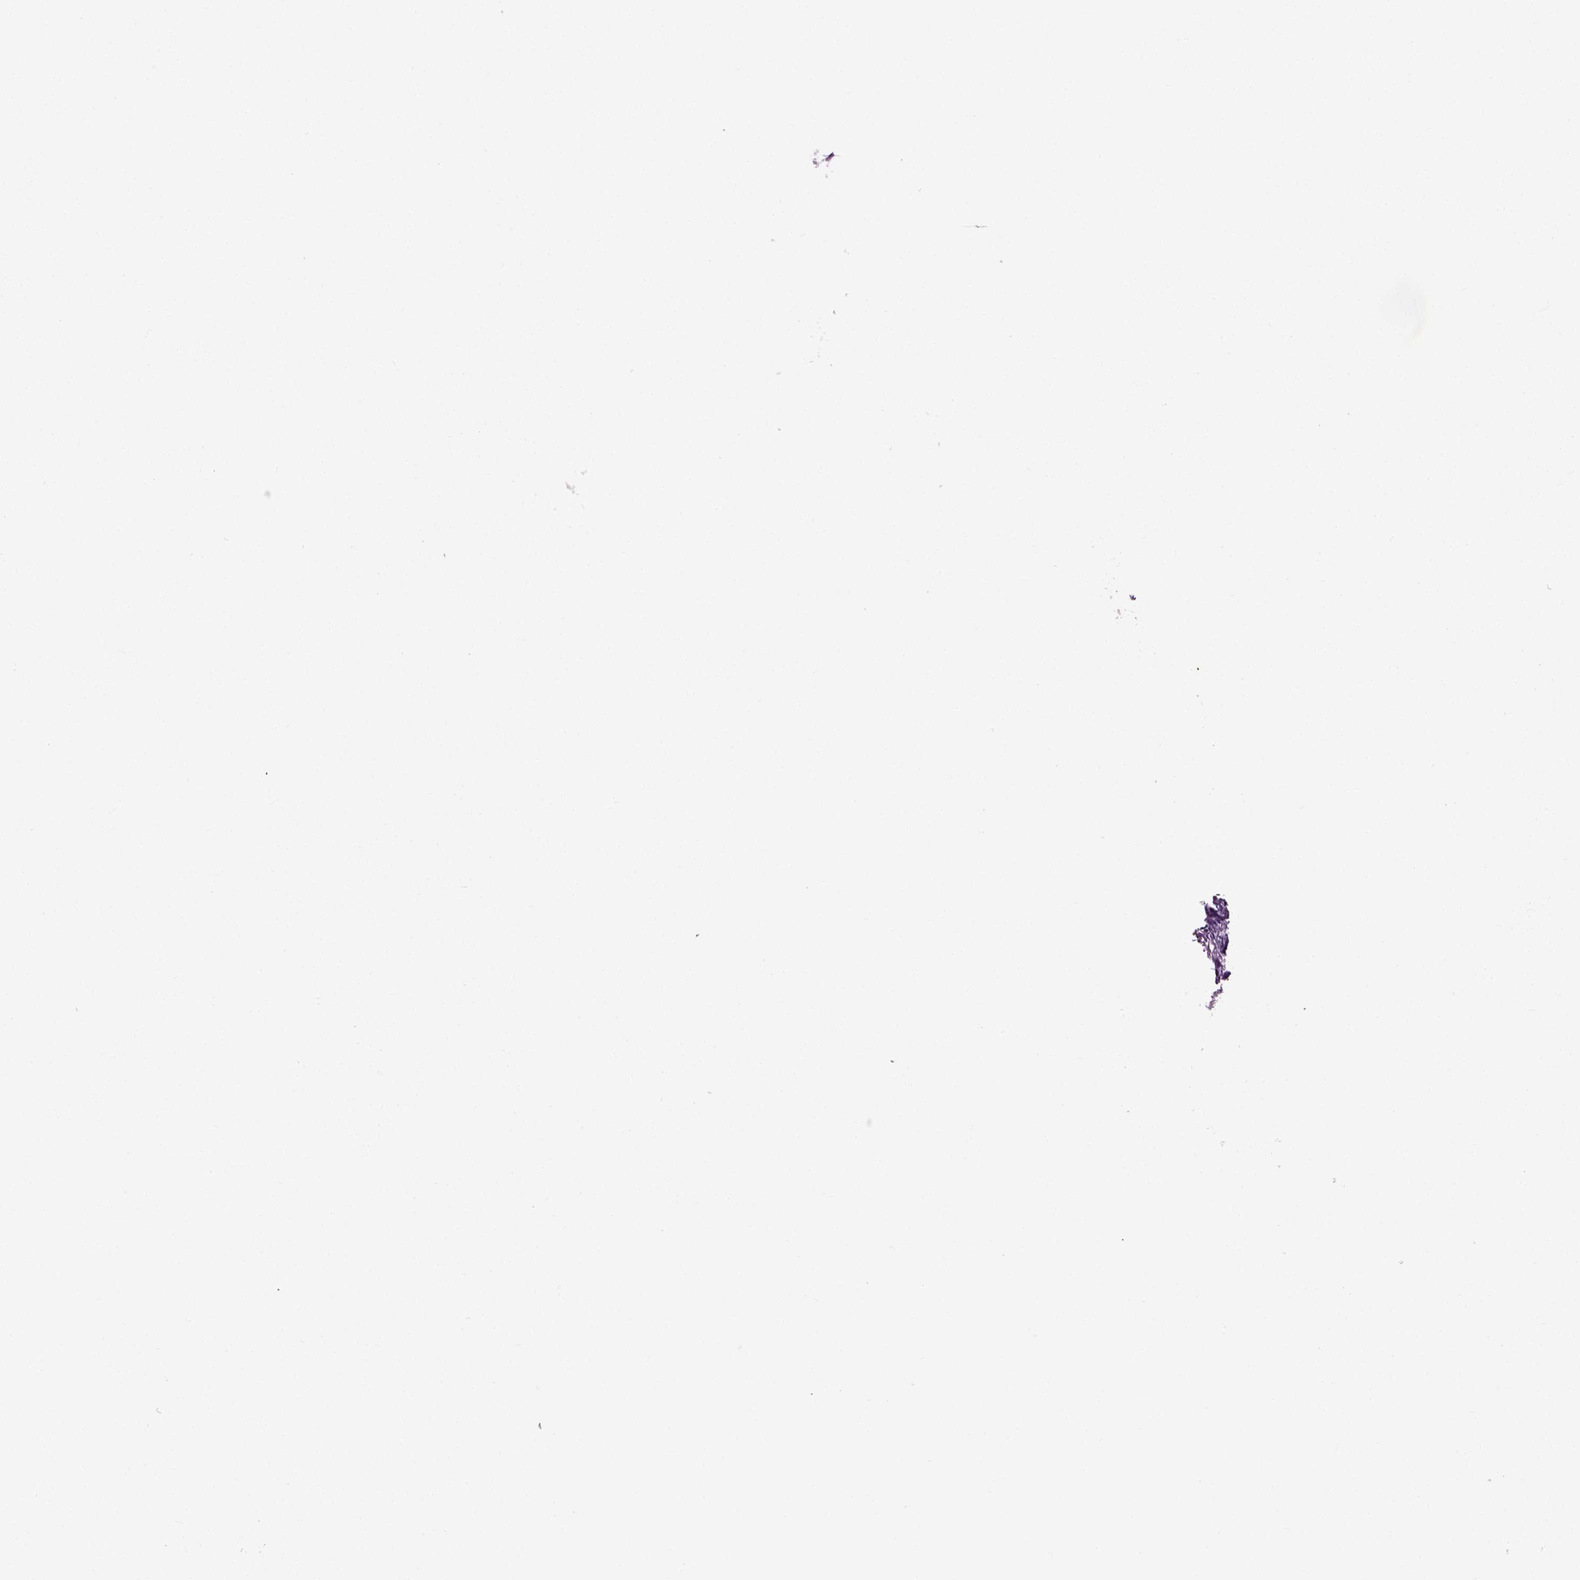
{"staining": {"intensity": "negative", "quantity": "none", "location": "none"}, "tissue": "prostate cancer", "cell_type": "Tumor cells", "image_type": "cancer", "snomed": [{"axis": "morphology", "description": "Adenocarcinoma, High grade"}, {"axis": "topography", "description": "Prostate"}], "caption": "Immunohistochemistry (IHC) micrograph of human prostate cancer (high-grade adenocarcinoma) stained for a protein (brown), which displays no expression in tumor cells.", "gene": "SPATA17", "patient": {"sex": "male", "age": 53}}